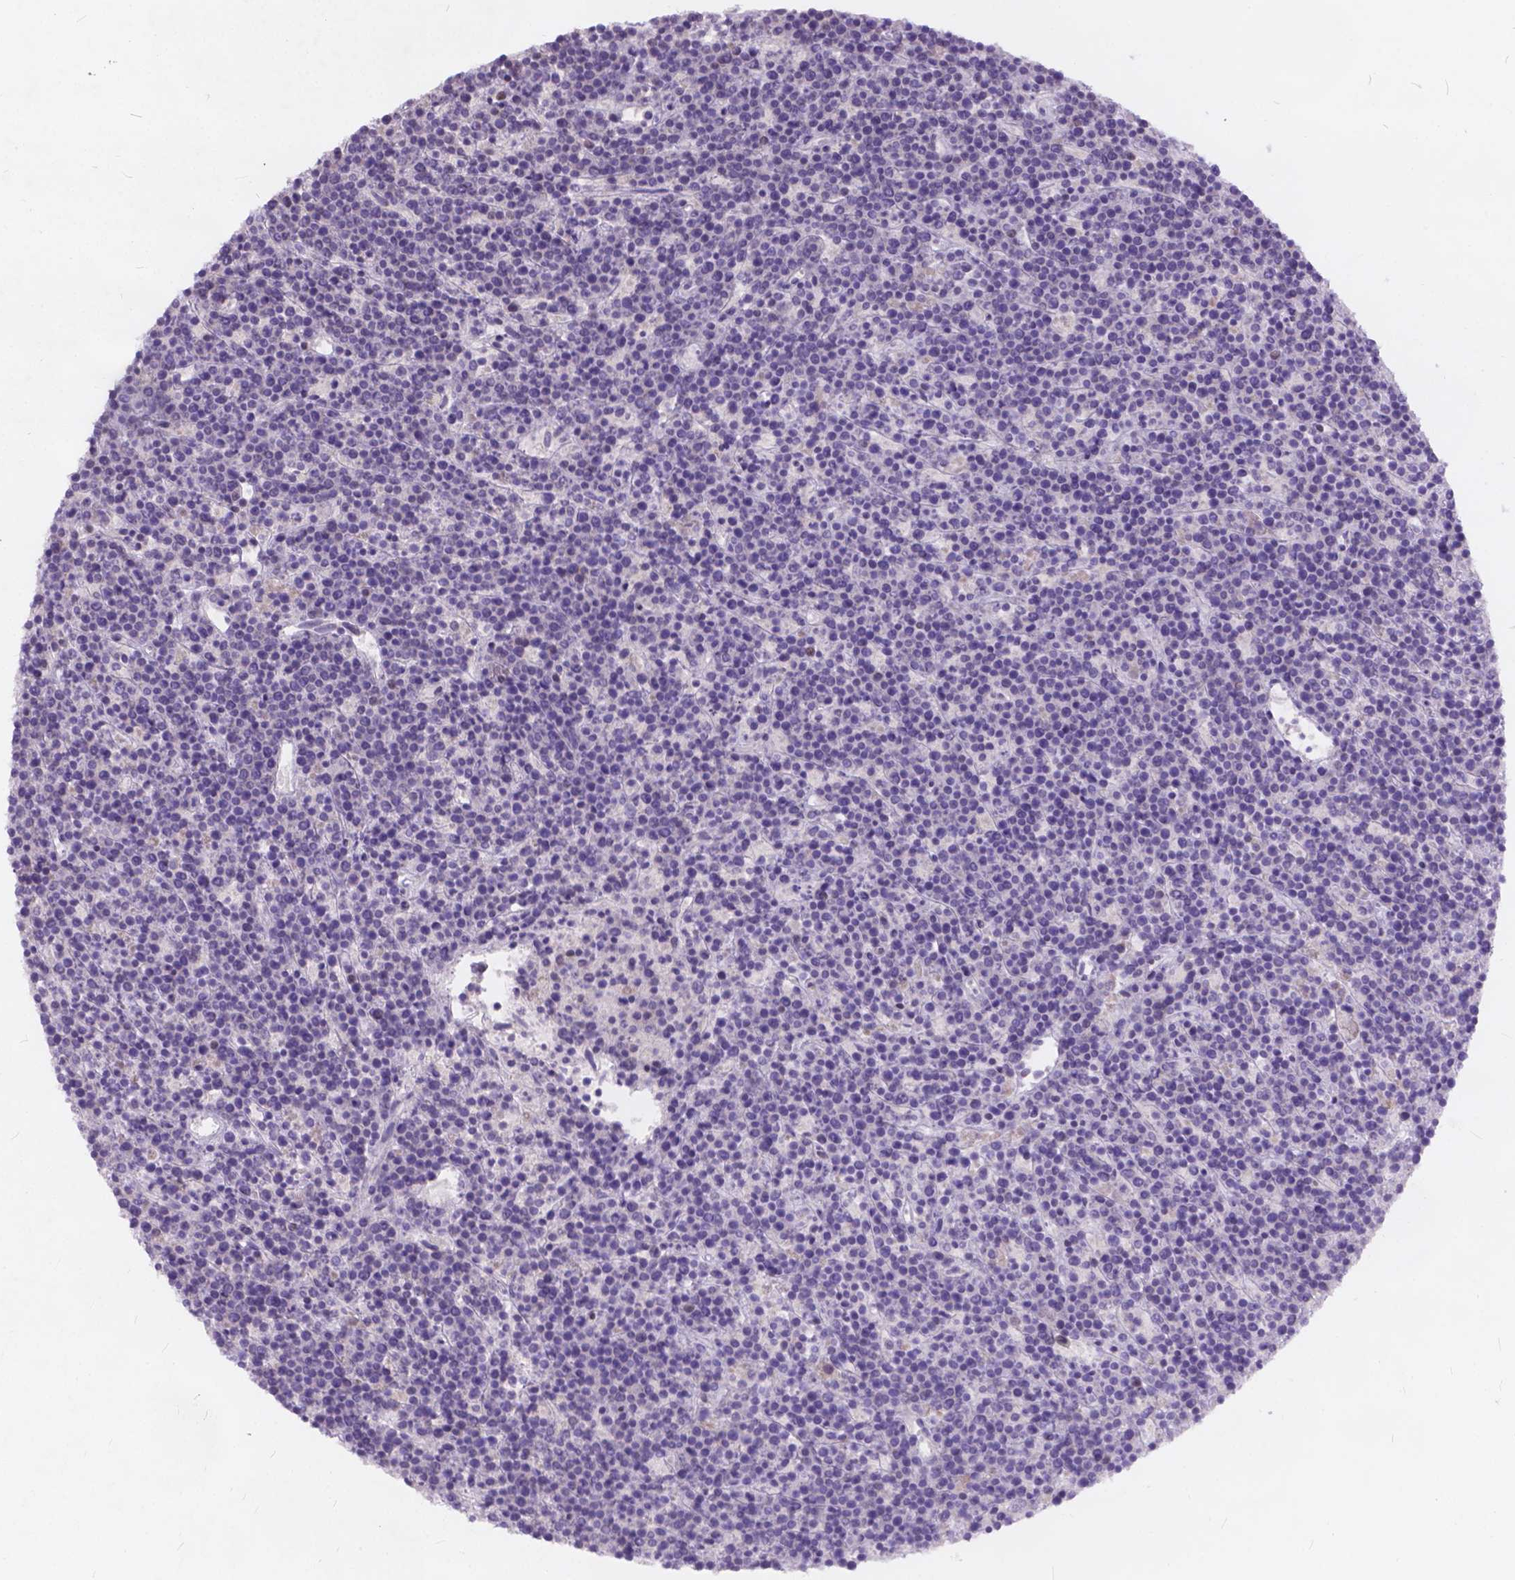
{"staining": {"intensity": "negative", "quantity": "none", "location": "none"}, "tissue": "lymphoma", "cell_type": "Tumor cells", "image_type": "cancer", "snomed": [{"axis": "morphology", "description": "Malignant lymphoma, non-Hodgkin's type, High grade"}, {"axis": "topography", "description": "Ovary"}], "caption": "This is an immunohistochemistry histopathology image of malignant lymphoma, non-Hodgkin's type (high-grade). There is no expression in tumor cells.", "gene": "FAM53A", "patient": {"sex": "female", "age": 56}}